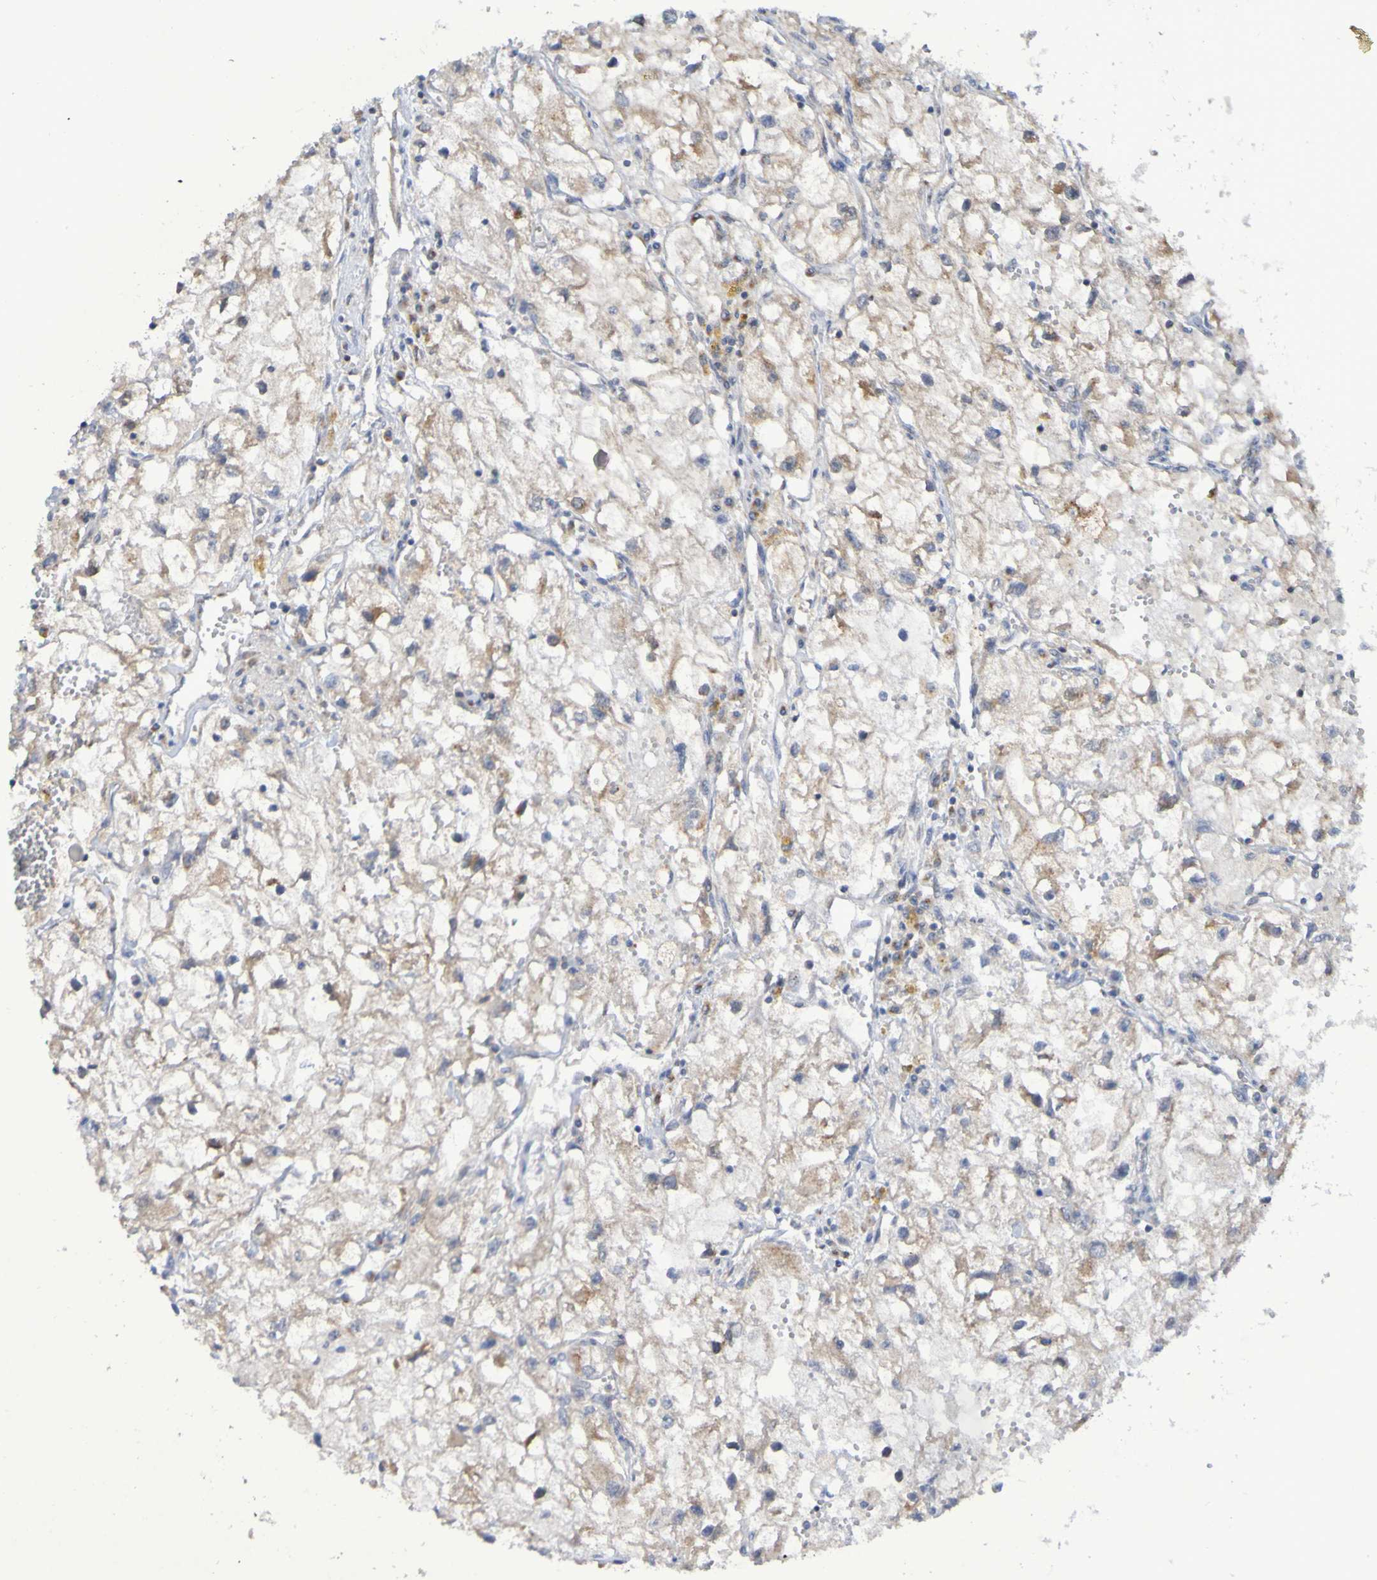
{"staining": {"intensity": "weak", "quantity": ">75%", "location": "cytoplasmic/membranous"}, "tissue": "renal cancer", "cell_type": "Tumor cells", "image_type": "cancer", "snomed": [{"axis": "morphology", "description": "Adenocarcinoma, NOS"}, {"axis": "topography", "description": "Kidney"}], "caption": "A photomicrograph of human adenocarcinoma (renal) stained for a protein displays weak cytoplasmic/membranous brown staining in tumor cells.", "gene": "LMBRD2", "patient": {"sex": "female", "age": 70}}